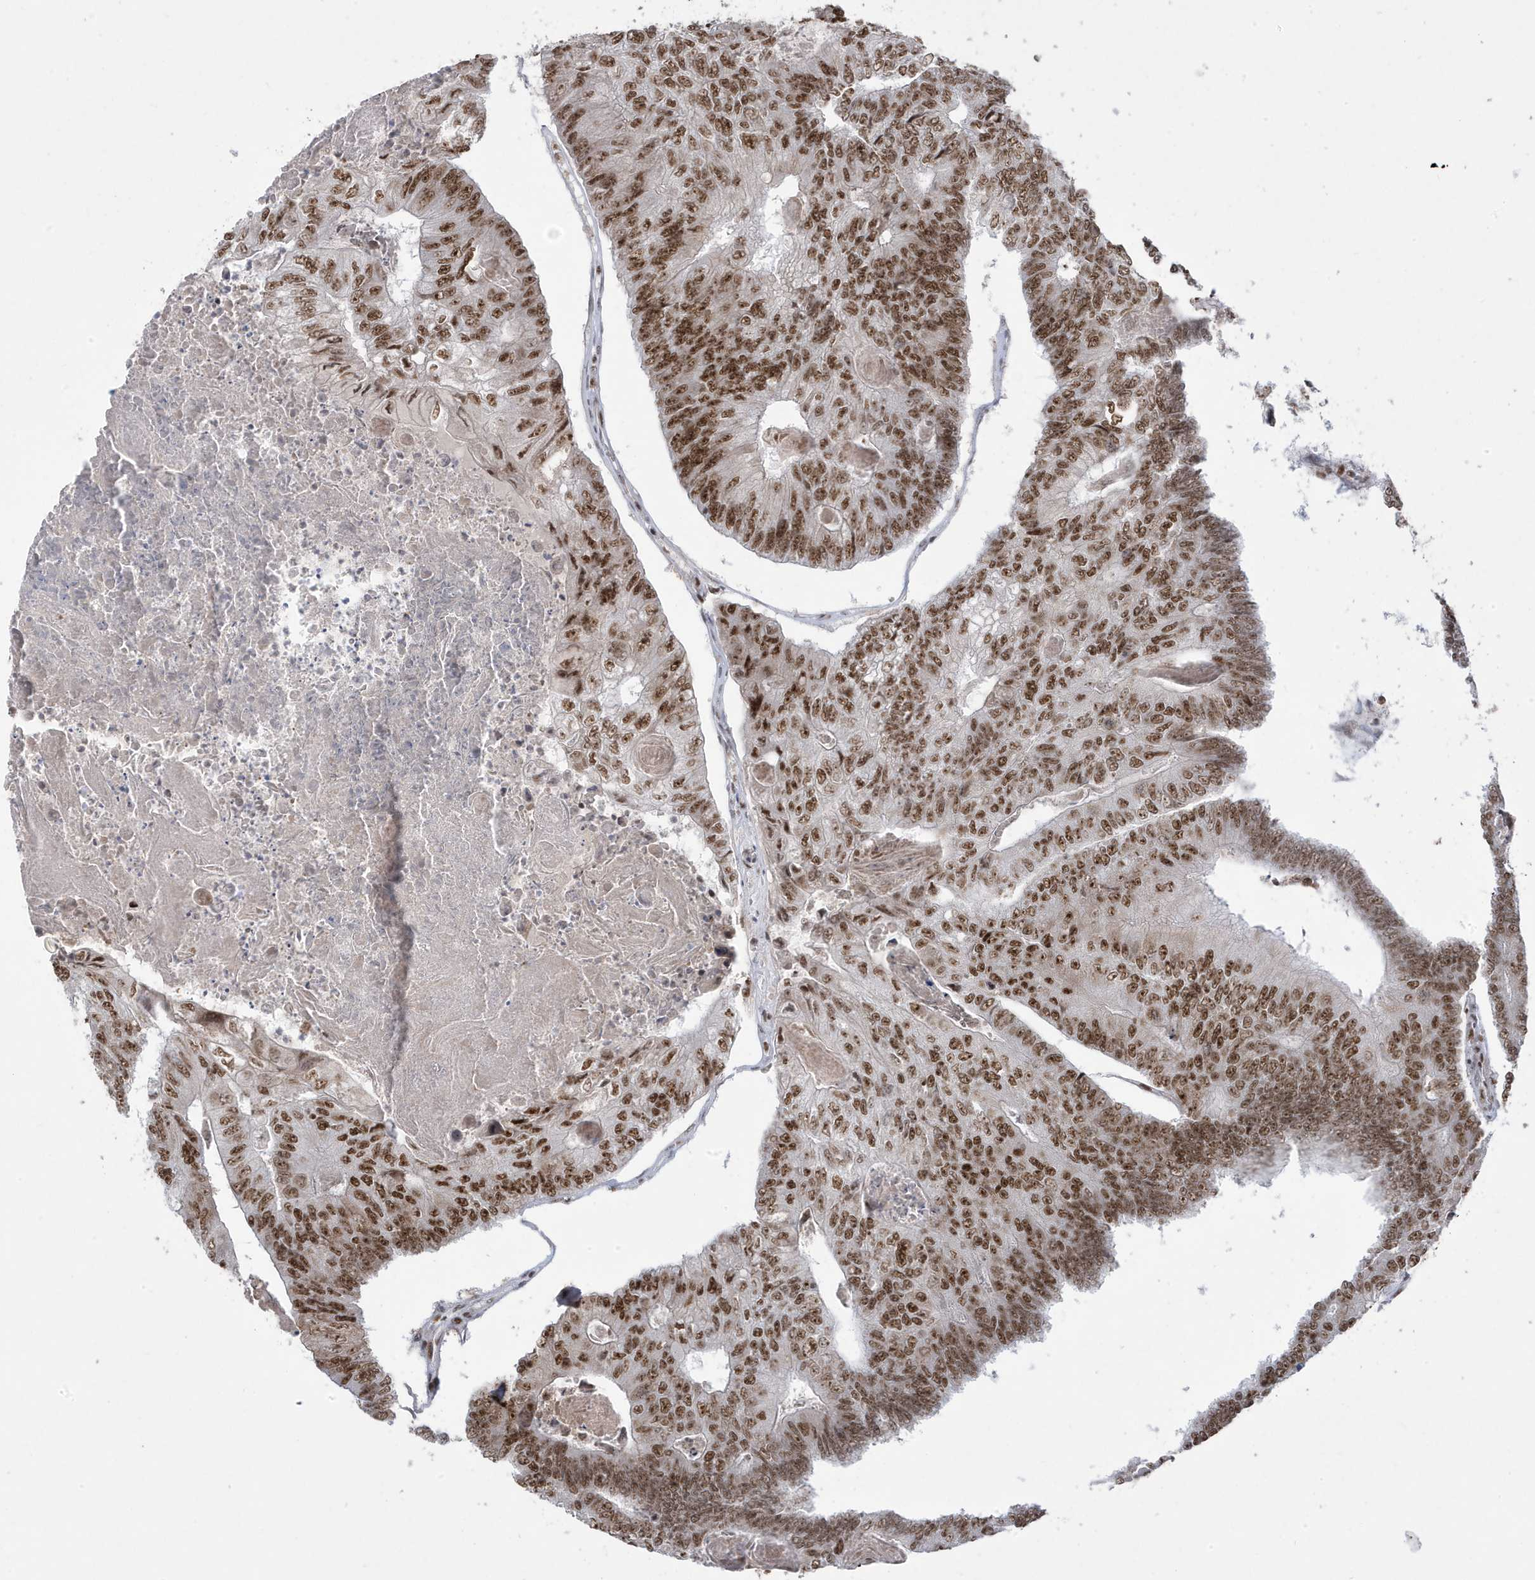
{"staining": {"intensity": "moderate", "quantity": ">75%", "location": "nuclear"}, "tissue": "colorectal cancer", "cell_type": "Tumor cells", "image_type": "cancer", "snomed": [{"axis": "morphology", "description": "Adenocarcinoma, NOS"}, {"axis": "topography", "description": "Colon"}], "caption": "Immunohistochemistry (IHC) photomicrograph of human colorectal adenocarcinoma stained for a protein (brown), which exhibits medium levels of moderate nuclear staining in about >75% of tumor cells.", "gene": "MTREX", "patient": {"sex": "female", "age": 67}}